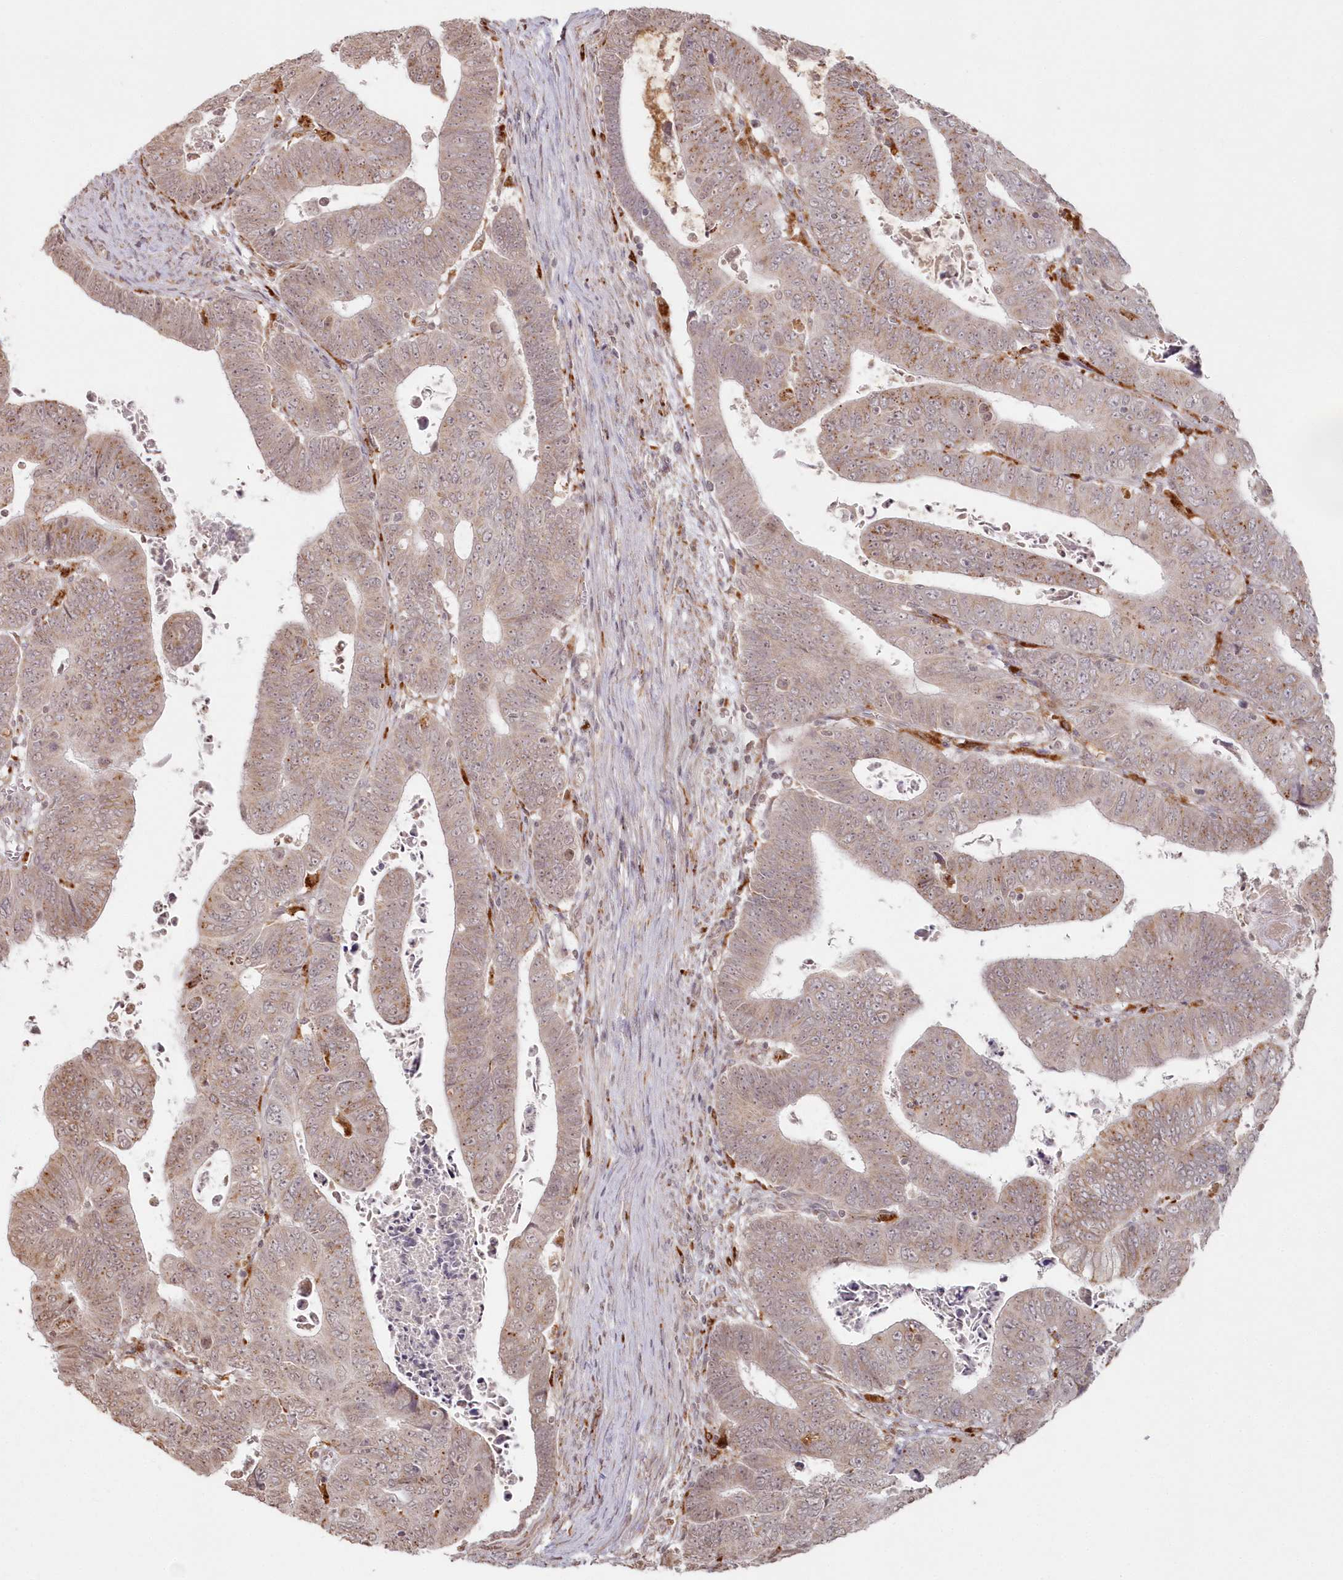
{"staining": {"intensity": "weak", "quantity": ">75%", "location": "cytoplasmic/membranous"}, "tissue": "colorectal cancer", "cell_type": "Tumor cells", "image_type": "cancer", "snomed": [{"axis": "morphology", "description": "Normal tissue, NOS"}, {"axis": "morphology", "description": "Adenocarcinoma, NOS"}, {"axis": "topography", "description": "Rectum"}], "caption": "Protein expression by IHC reveals weak cytoplasmic/membranous expression in approximately >75% of tumor cells in colorectal cancer.", "gene": "ARSB", "patient": {"sex": "female", "age": 65}}